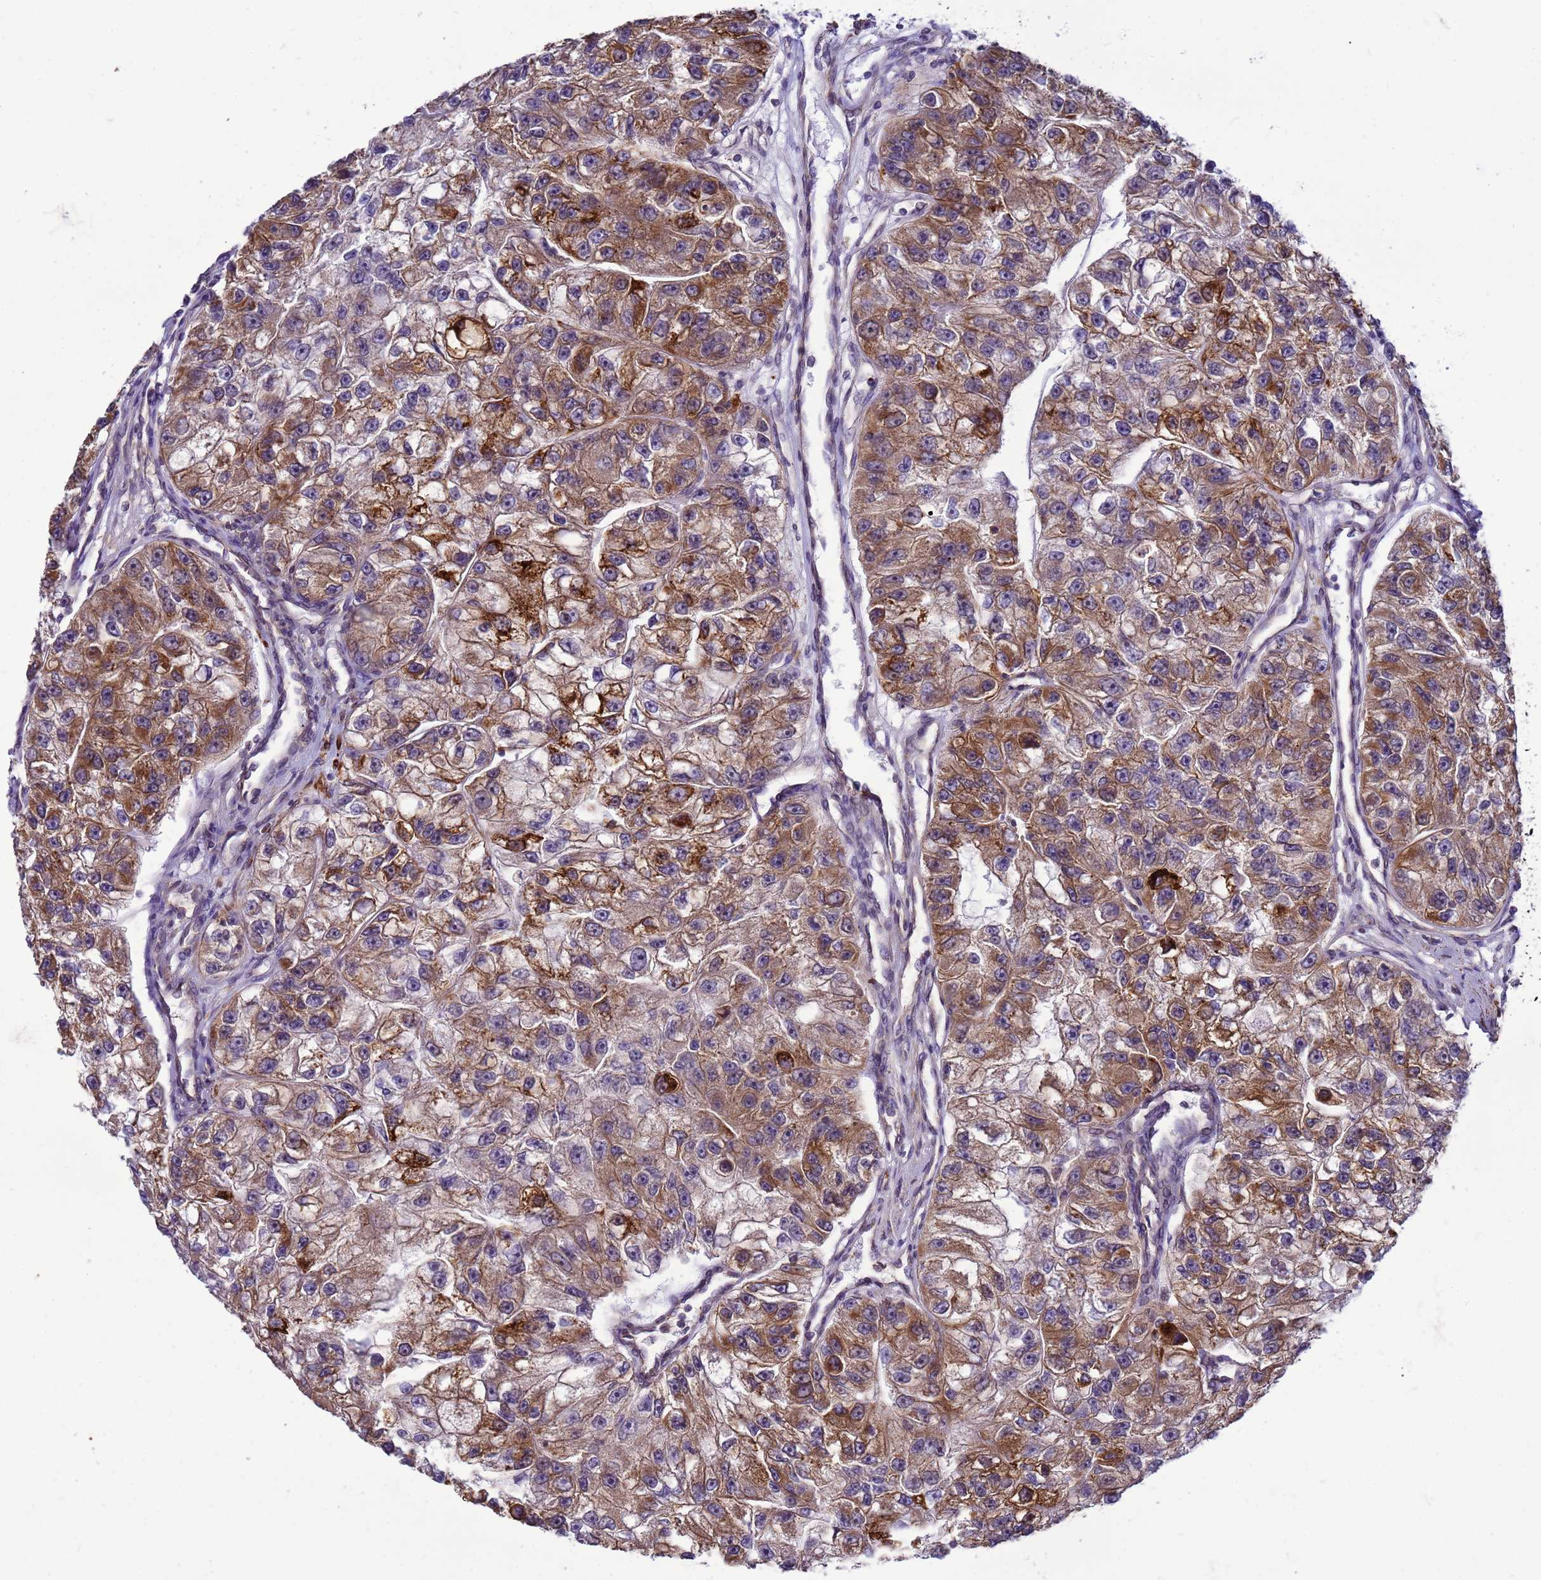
{"staining": {"intensity": "strong", "quantity": "25%-75%", "location": "cytoplasmic/membranous"}, "tissue": "renal cancer", "cell_type": "Tumor cells", "image_type": "cancer", "snomed": [{"axis": "morphology", "description": "Adenocarcinoma, NOS"}, {"axis": "topography", "description": "Kidney"}], "caption": "Immunohistochemistry (IHC) (DAB (3,3'-diaminobenzidine)) staining of human renal cancer (adenocarcinoma) shows strong cytoplasmic/membranous protein staining in about 25%-75% of tumor cells.", "gene": "GEN1", "patient": {"sex": "male", "age": 63}}